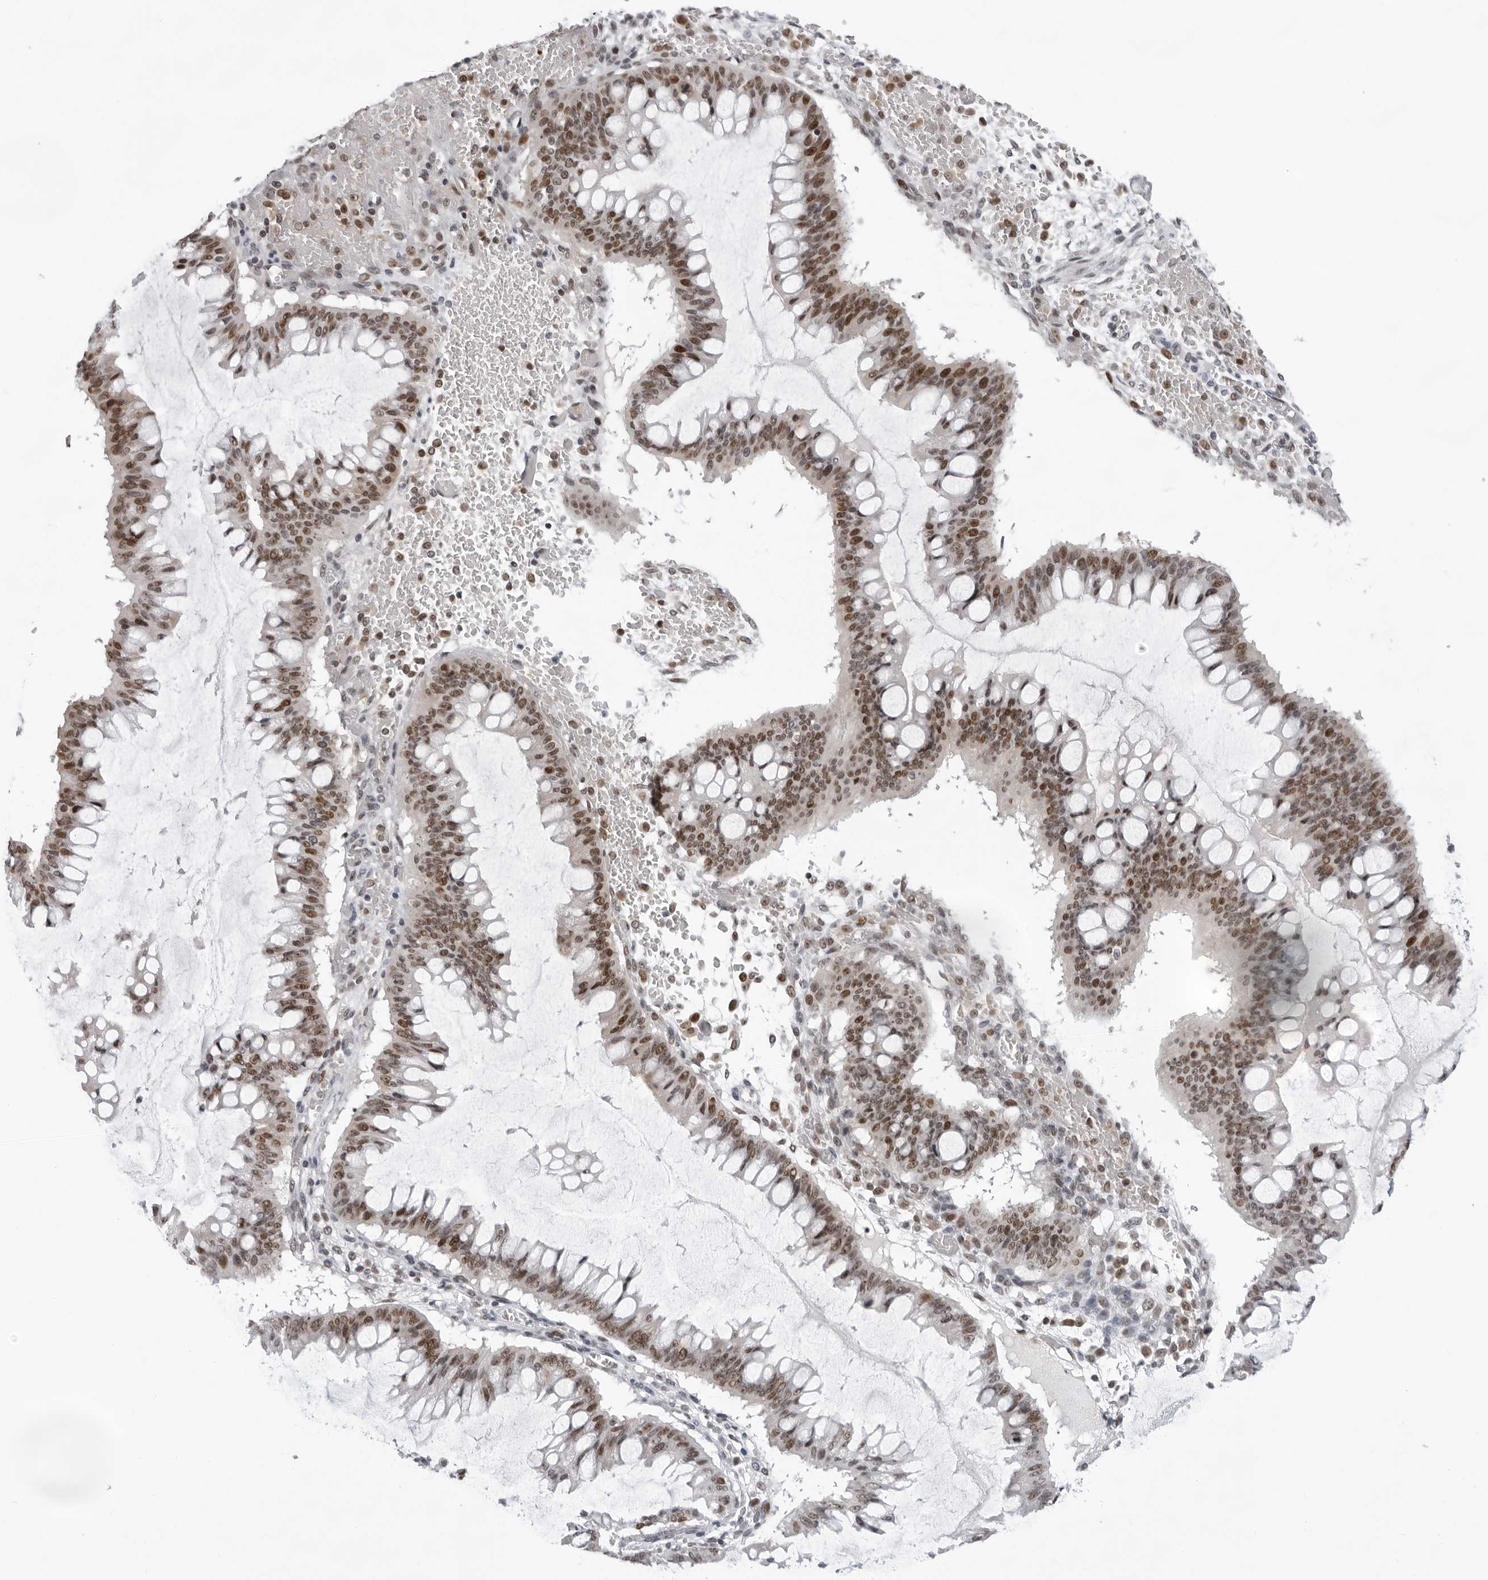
{"staining": {"intensity": "moderate", "quantity": ">75%", "location": "nuclear"}, "tissue": "ovarian cancer", "cell_type": "Tumor cells", "image_type": "cancer", "snomed": [{"axis": "morphology", "description": "Cystadenocarcinoma, mucinous, NOS"}, {"axis": "topography", "description": "Ovary"}], "caption": "IHC photomicrograph of neoplastic tissue: human ovarian cancer stained using IHC demonstrates medium levels of moderate protein expression localized specifically in the nuclear of tumor cells, appearing as a nuclear brown color.", "gene": "USP1", "patient": {"sex": "female", "age": 73}}